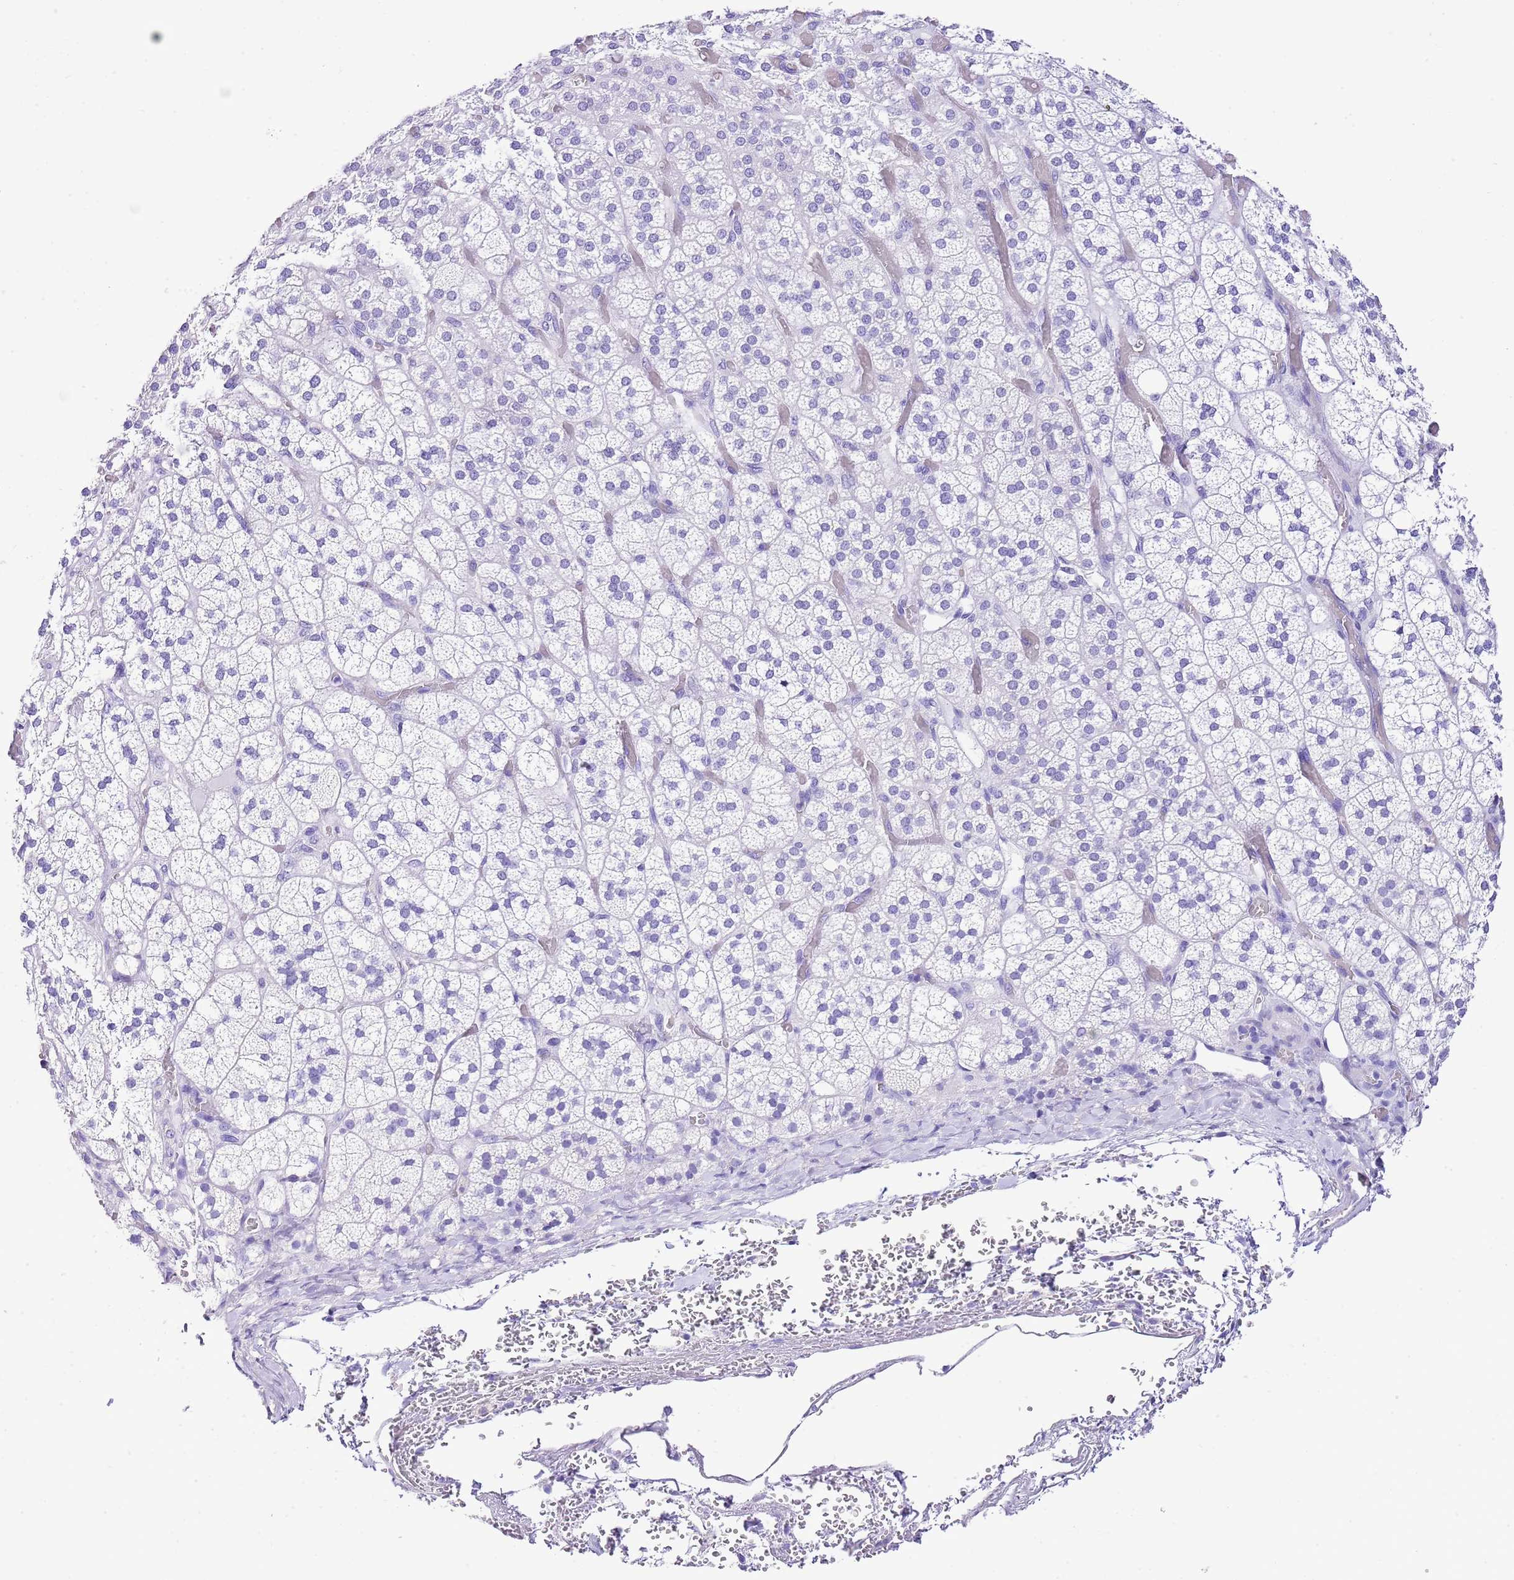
{"staining": {"intensity": "negative", "quantity": "none", "location": "none"}, "tissue": "adrenal gland", "cell_type": "Glandular cells", "image_type": "normal", "snomed": [{"axis": "morphology", "description": "Normal tissue, NOS"}, {"axis": "topography", "description": "Adrenal gland"}], "caption": "Protein analysis of unremarkable adrenal gland displays no significant positivity in glandular cells.", "gene": "KCNC1", "patient": {"sex": "male", "age": 61}}